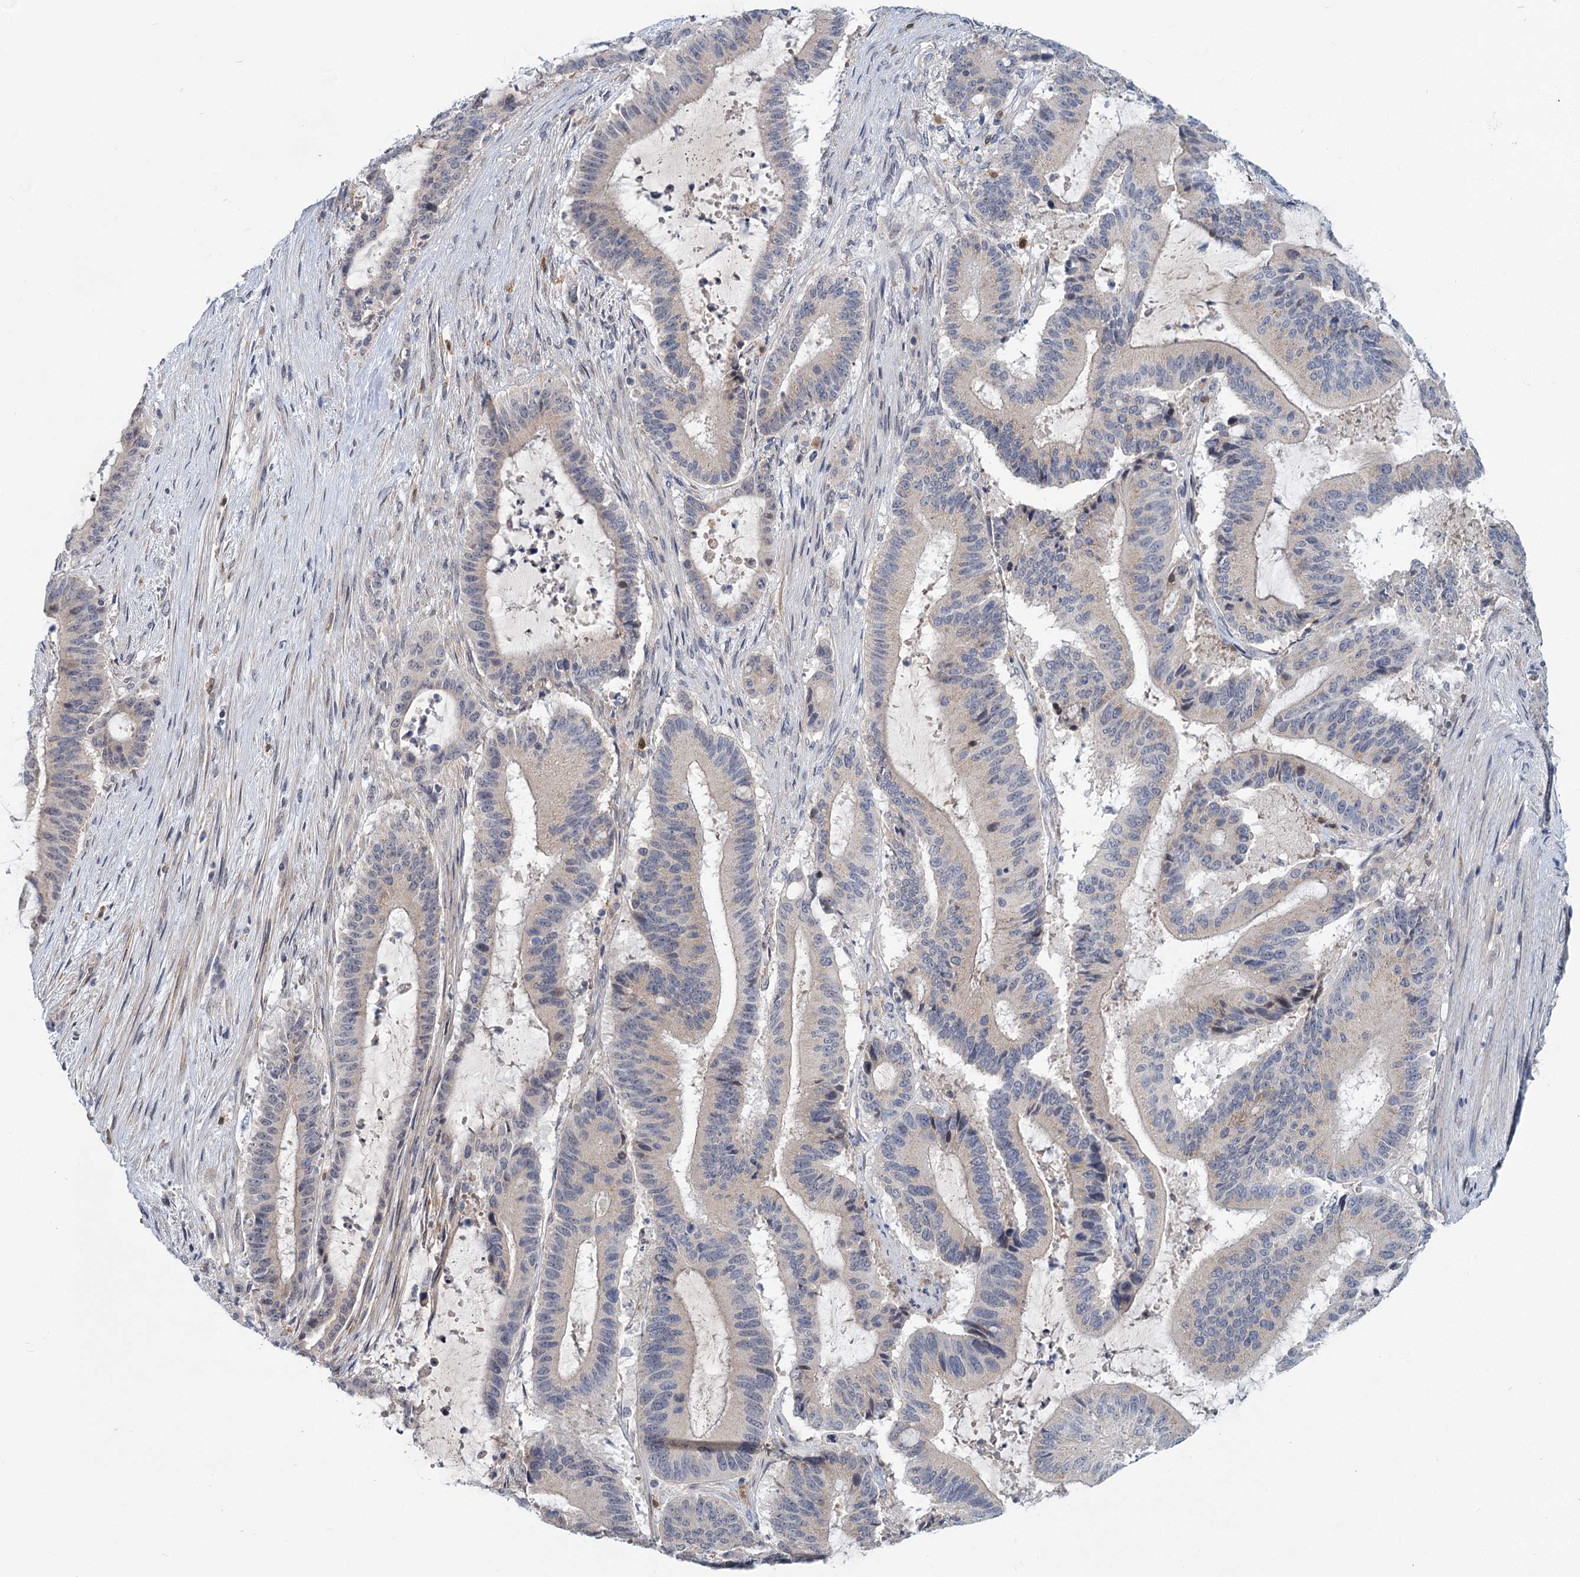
{"staining": {"intensity": "negative", "quantity": "none", "location": "none"}, "tissue": "liver cancer", "cell_type": "Tumor cells", "image_type": "cancer", "snomed": [{"axis": "morphology", "description": "Normal tissue, NOS"}, {"axis": "morphology", "description": "Cholangiocarcinoma"}, {"axis": "topography", "description": "Liver"}, {"axis": "topography", "description": "Peripheral nerve tissue"}], "caption": "This is a image of IHC staining of liver cancer (cholangiocarcinoma), which shows no staining in tumor cells.", "gene": "STAP1", "patient": {"sex": "female", "age": 73}}